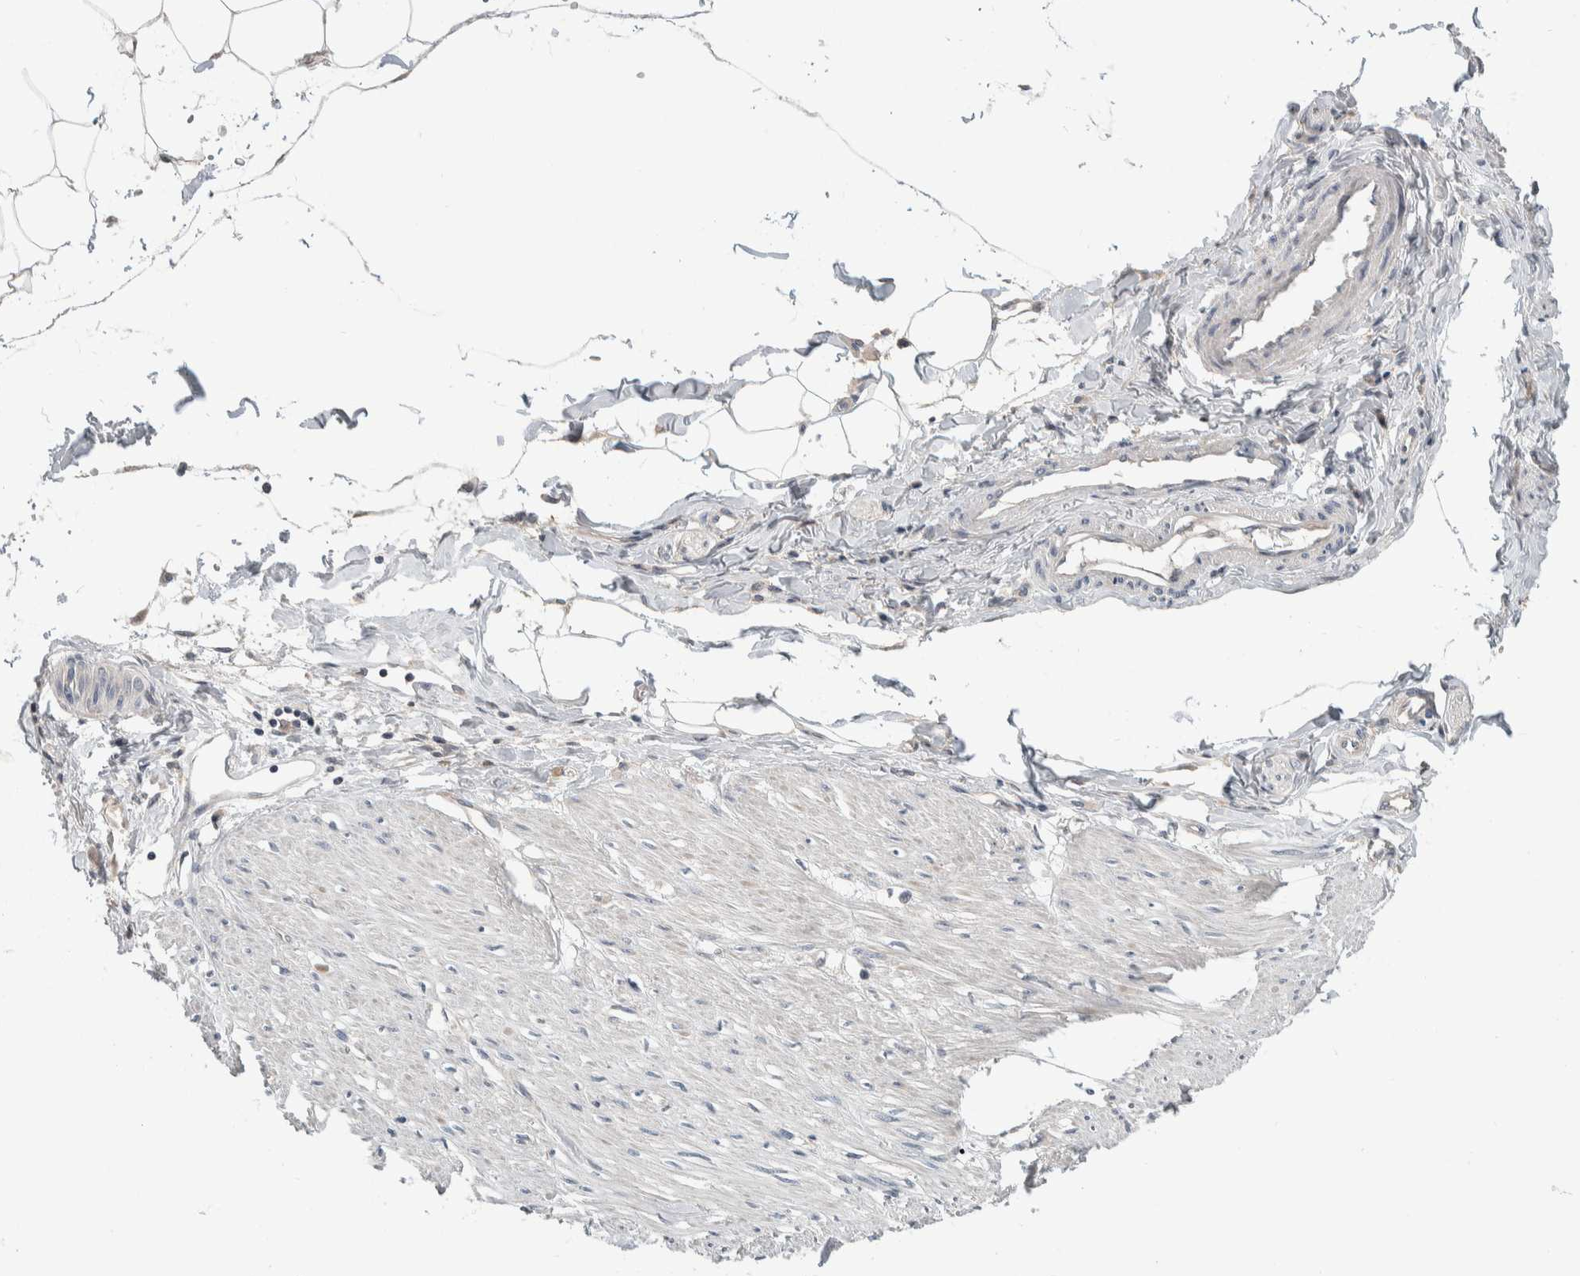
{"staining": {"intensity": "negative", "quantity": "none", "location": "none"}, "tissue": "adipose tissue", "cell_type": "Adipocytes", "image_type": "normal", "snomed": [{"axis": "morphology", "description": "Normal tissue, NOS"}, {"axis": "morphology", "description": "Adenocarcinoma, NOS"}, {"axis": "topography", "description": "Colon"}, {"axis": "topography", "description": "Peripheral nerve tissue"}], "caption": "This is a micrograph of immunohistochemistry (IHC) staining of normal adipose tissue, which shows no expression in adipocytes. (Brightfield microscopy of DAB immunohistochemistry at high magnification).", "gene": "SHPK", "patient": {"sex": "male", "age": 14}}